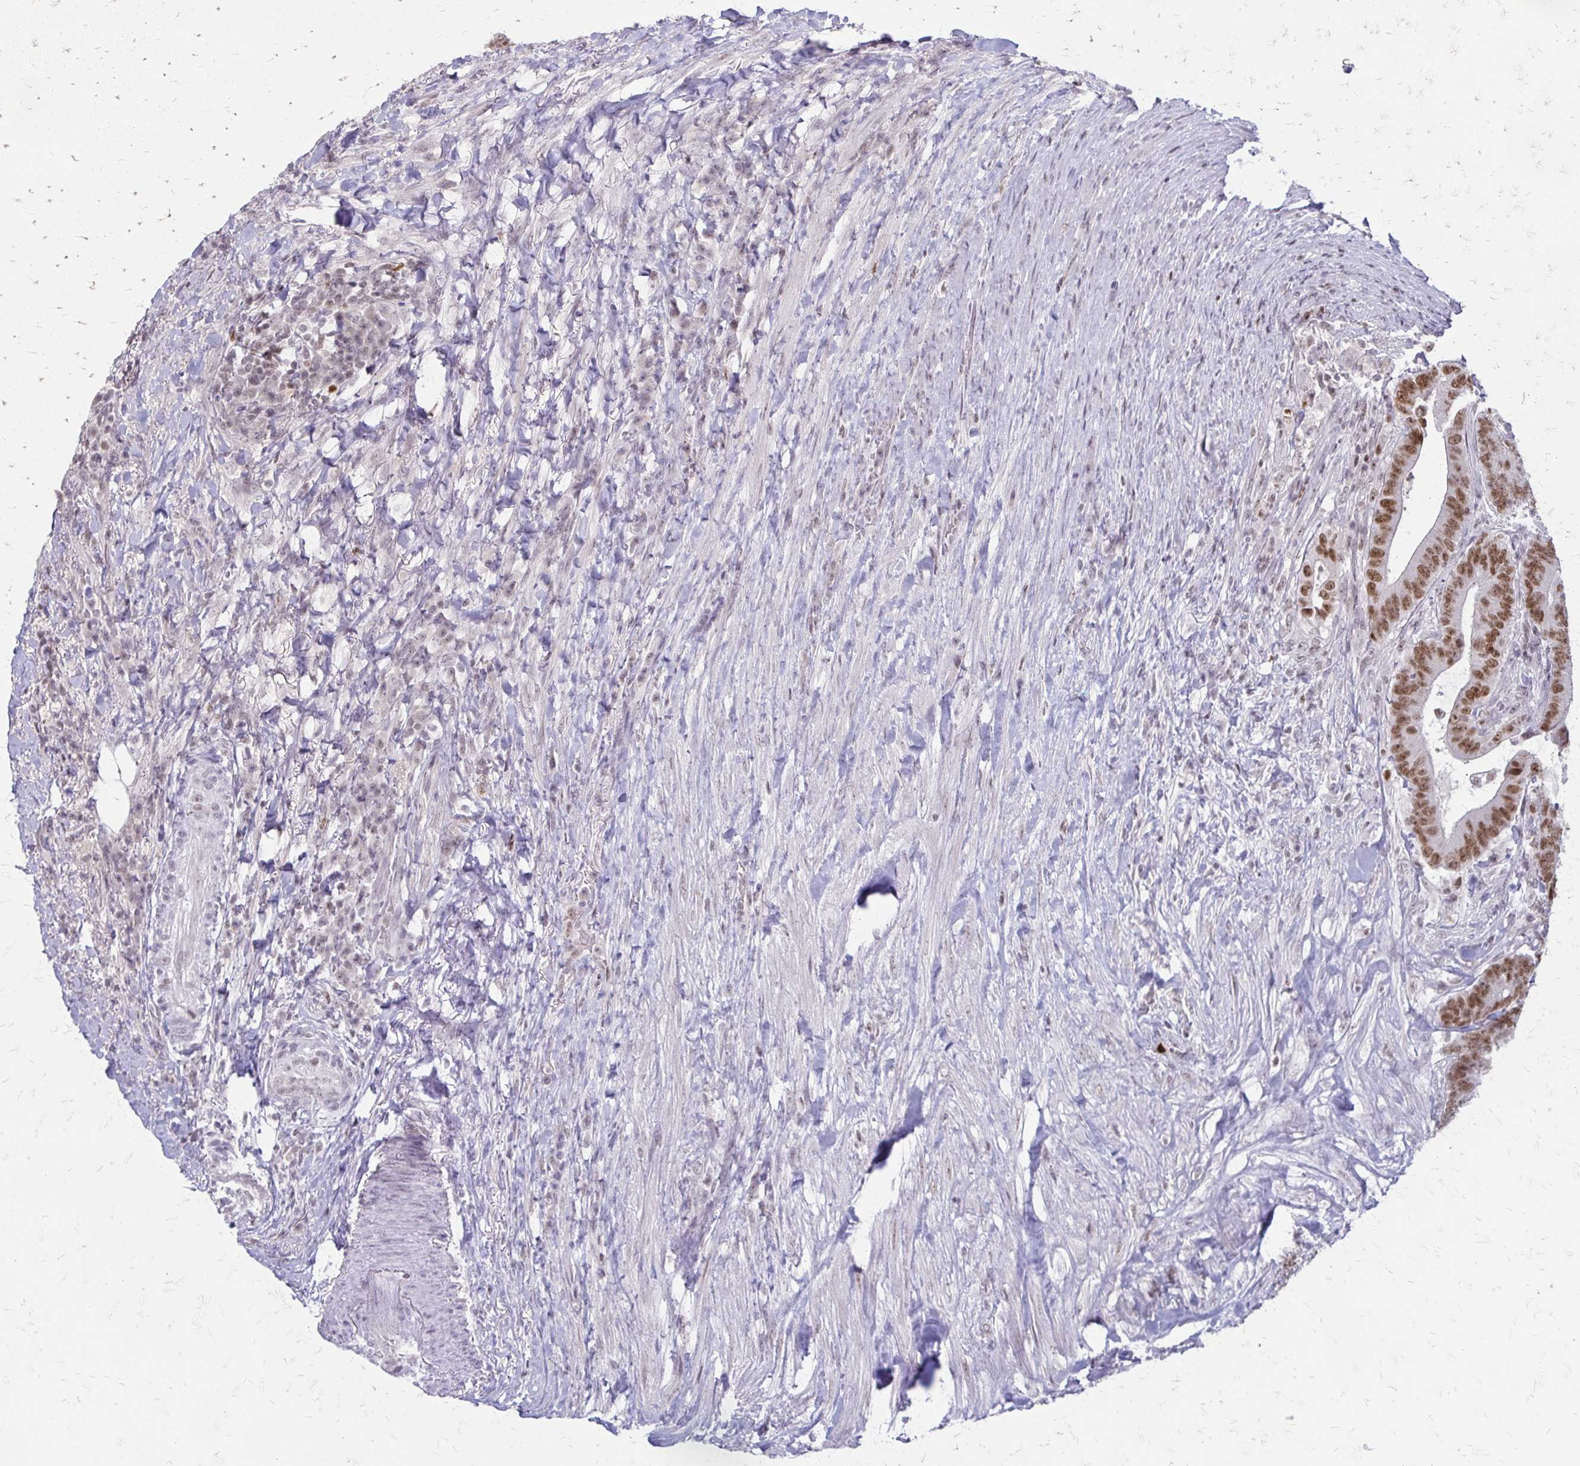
{"staining": {"intensity": "moderate", "quantity": ">75%", "location": "nuclear"}, "tissue": "colorectal cancer", "cell_type": "Tumor cells", "image_type": "cancer", "snomed": [{"axis": "morphology", "description": "Adenocarcinoma, NOS"}, {"axis": "topography", "description": "Colon"}], "caption": "This photomicrograph demonstrates immunohistochemistry (IHC) staining of colorectal adenocarcinoma, with medium moderate nuclear positivity in about >75% of tumor cells.", "gene": "EED", "patient": {"sex": "female", "age": 43}}